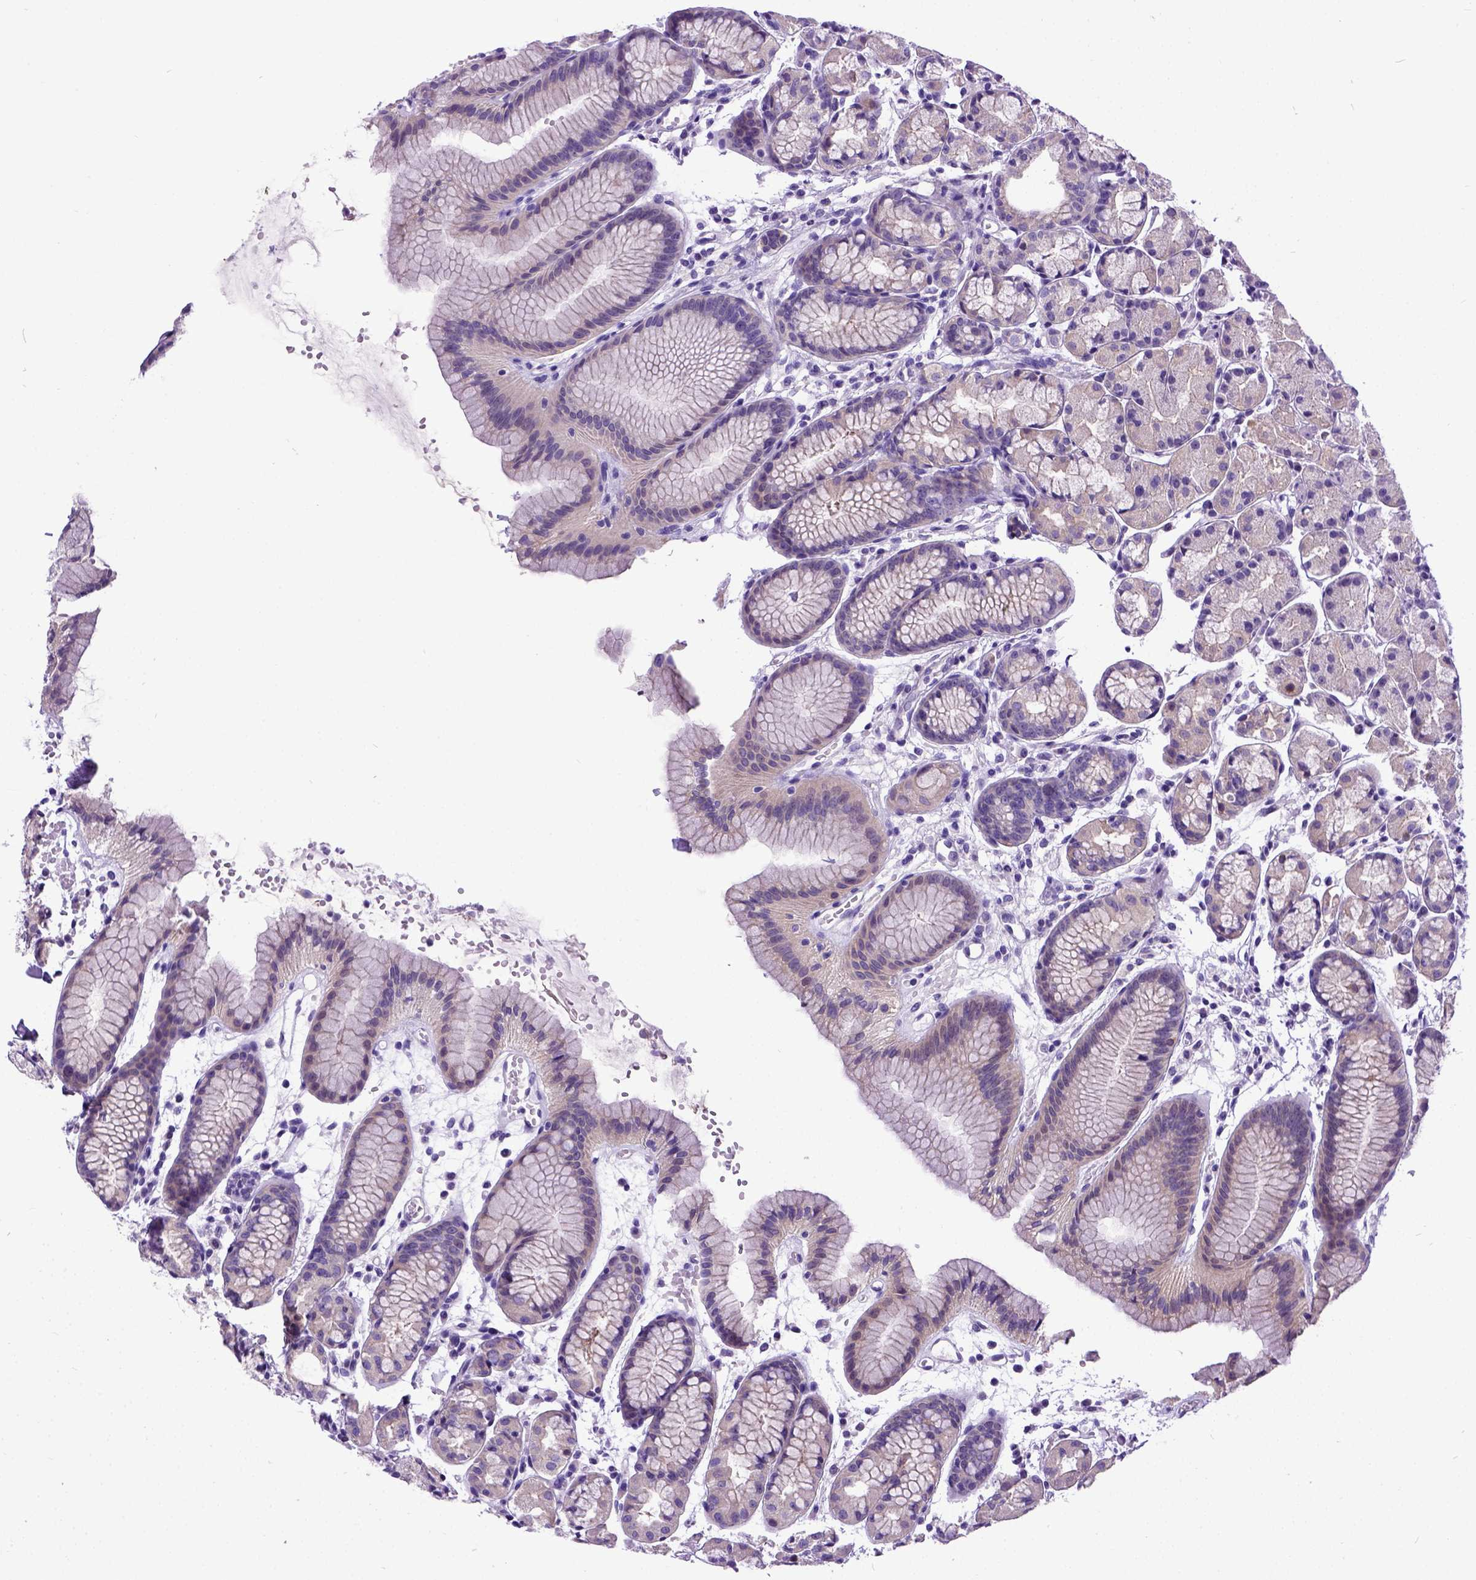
{"staining": {"intensity": "weak", "quantity": "25%-75%", "location": "cytoplasmic/membranous"}, "tissue": "stomach", "cell_type": "Glandular cells", "image_type": "normal", "snomed": [{"axis": "morphology", "description": "Normal tissue, NOS"}, {"axis": "topography", "description": "Stomach, upper"}], "caption": "The immunohistochemical stain shows weak cytoplasmic/membranous staining in glandular cells of normal stomach. (Stains: DAB in brown, nuclei in blue, Microscopy: brightfield microscopy at high magnification).", "gene": "NEK5", "patient": {"sex": "male", "age": 47}}